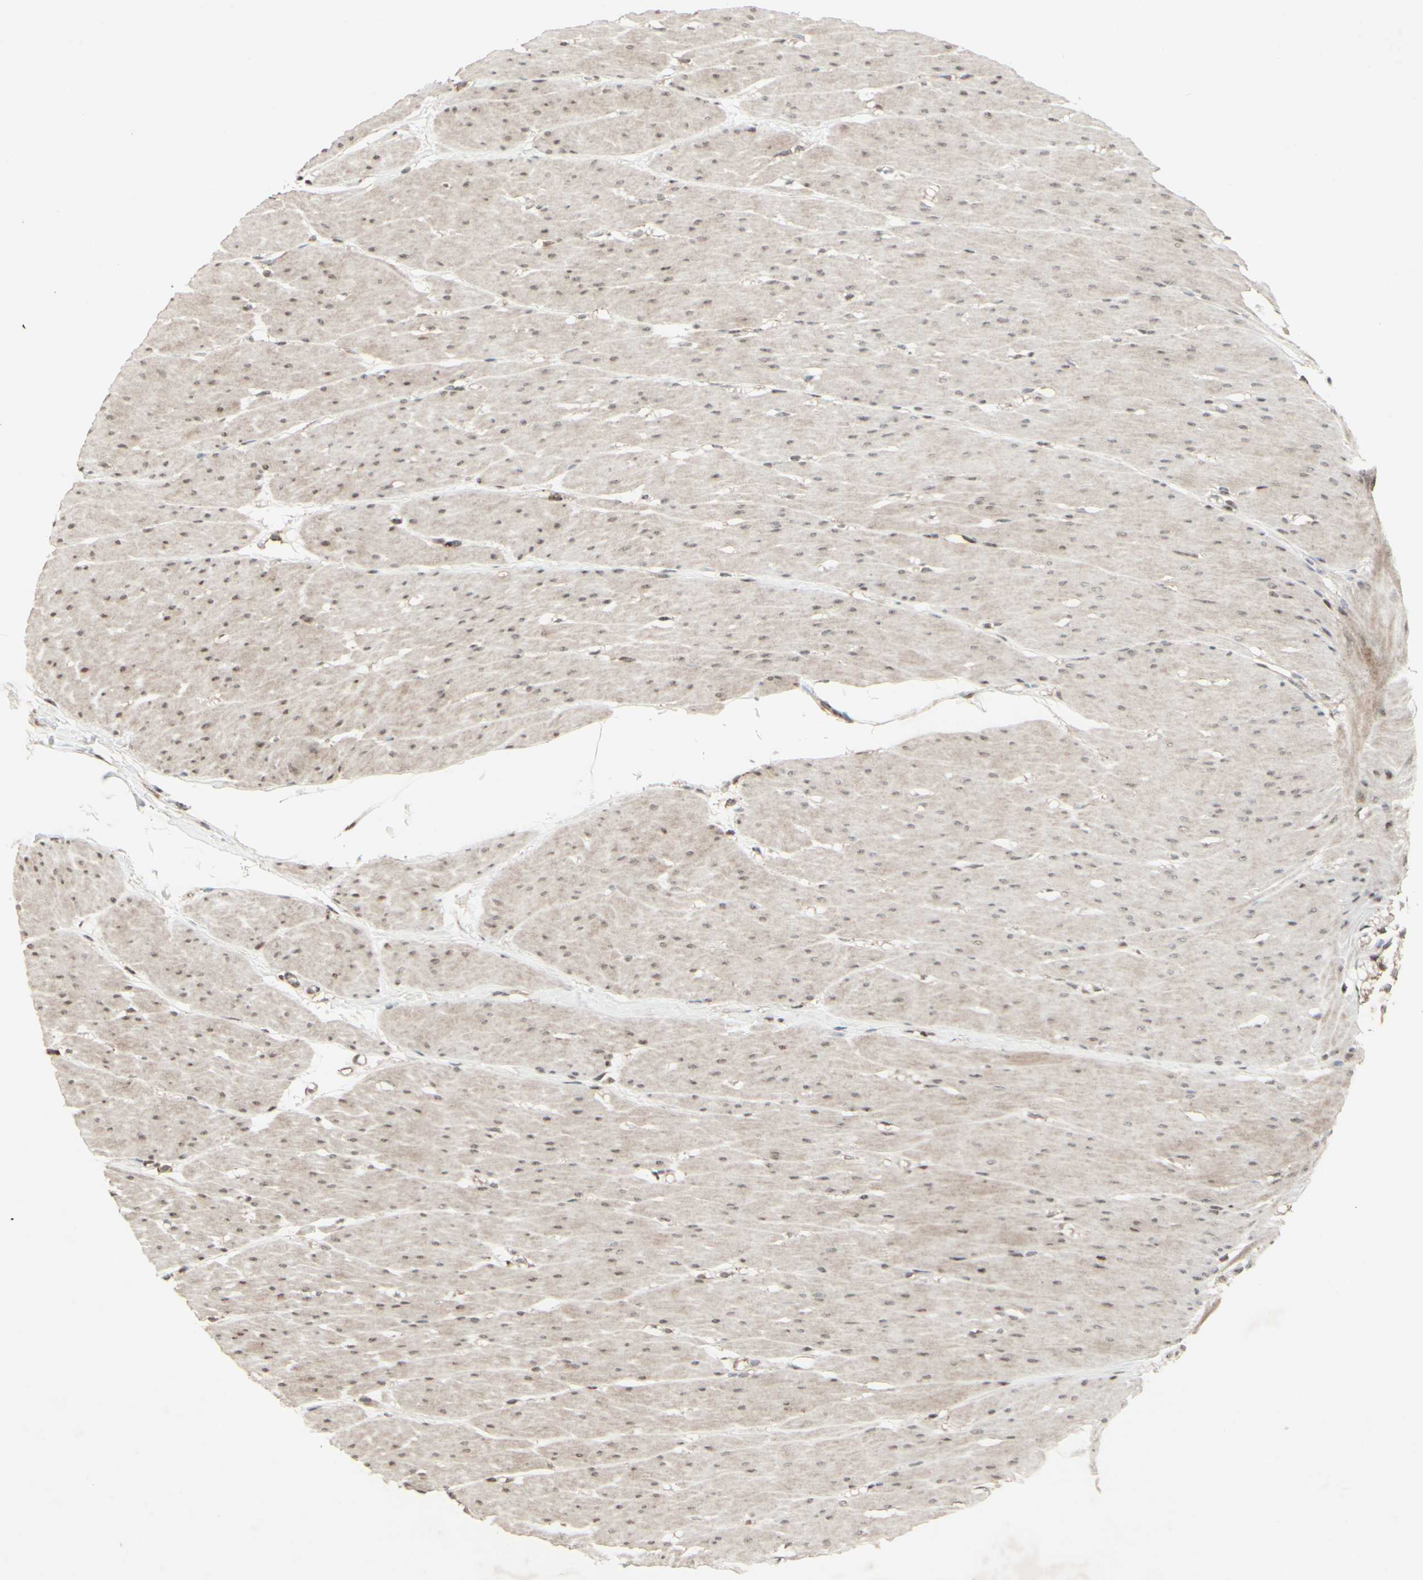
{"staining": {"intensity": "weak", "quantity": "25%-75%", "location": "cytoplasmic/membranous,nuclear"}, "tissue": "smooth muscle", "cell_type": "Smooth muscle cells", "image_type": "normal", "snomed": [{"axis": "morphology", "description": "Normal tissue, NOS"}, {"axis": "topography", "description": "Smooth muscle"}, {"axis": "topography", "description": "Colon"}], "caption": "Protein analysis of normal smooth muscle displays weak cytoplasmic/membranous,nuclear expression in about 25%-75% of smooth muscle cells.", "gene": "CD33", "patient": {"sex": "male", "age": 67}}